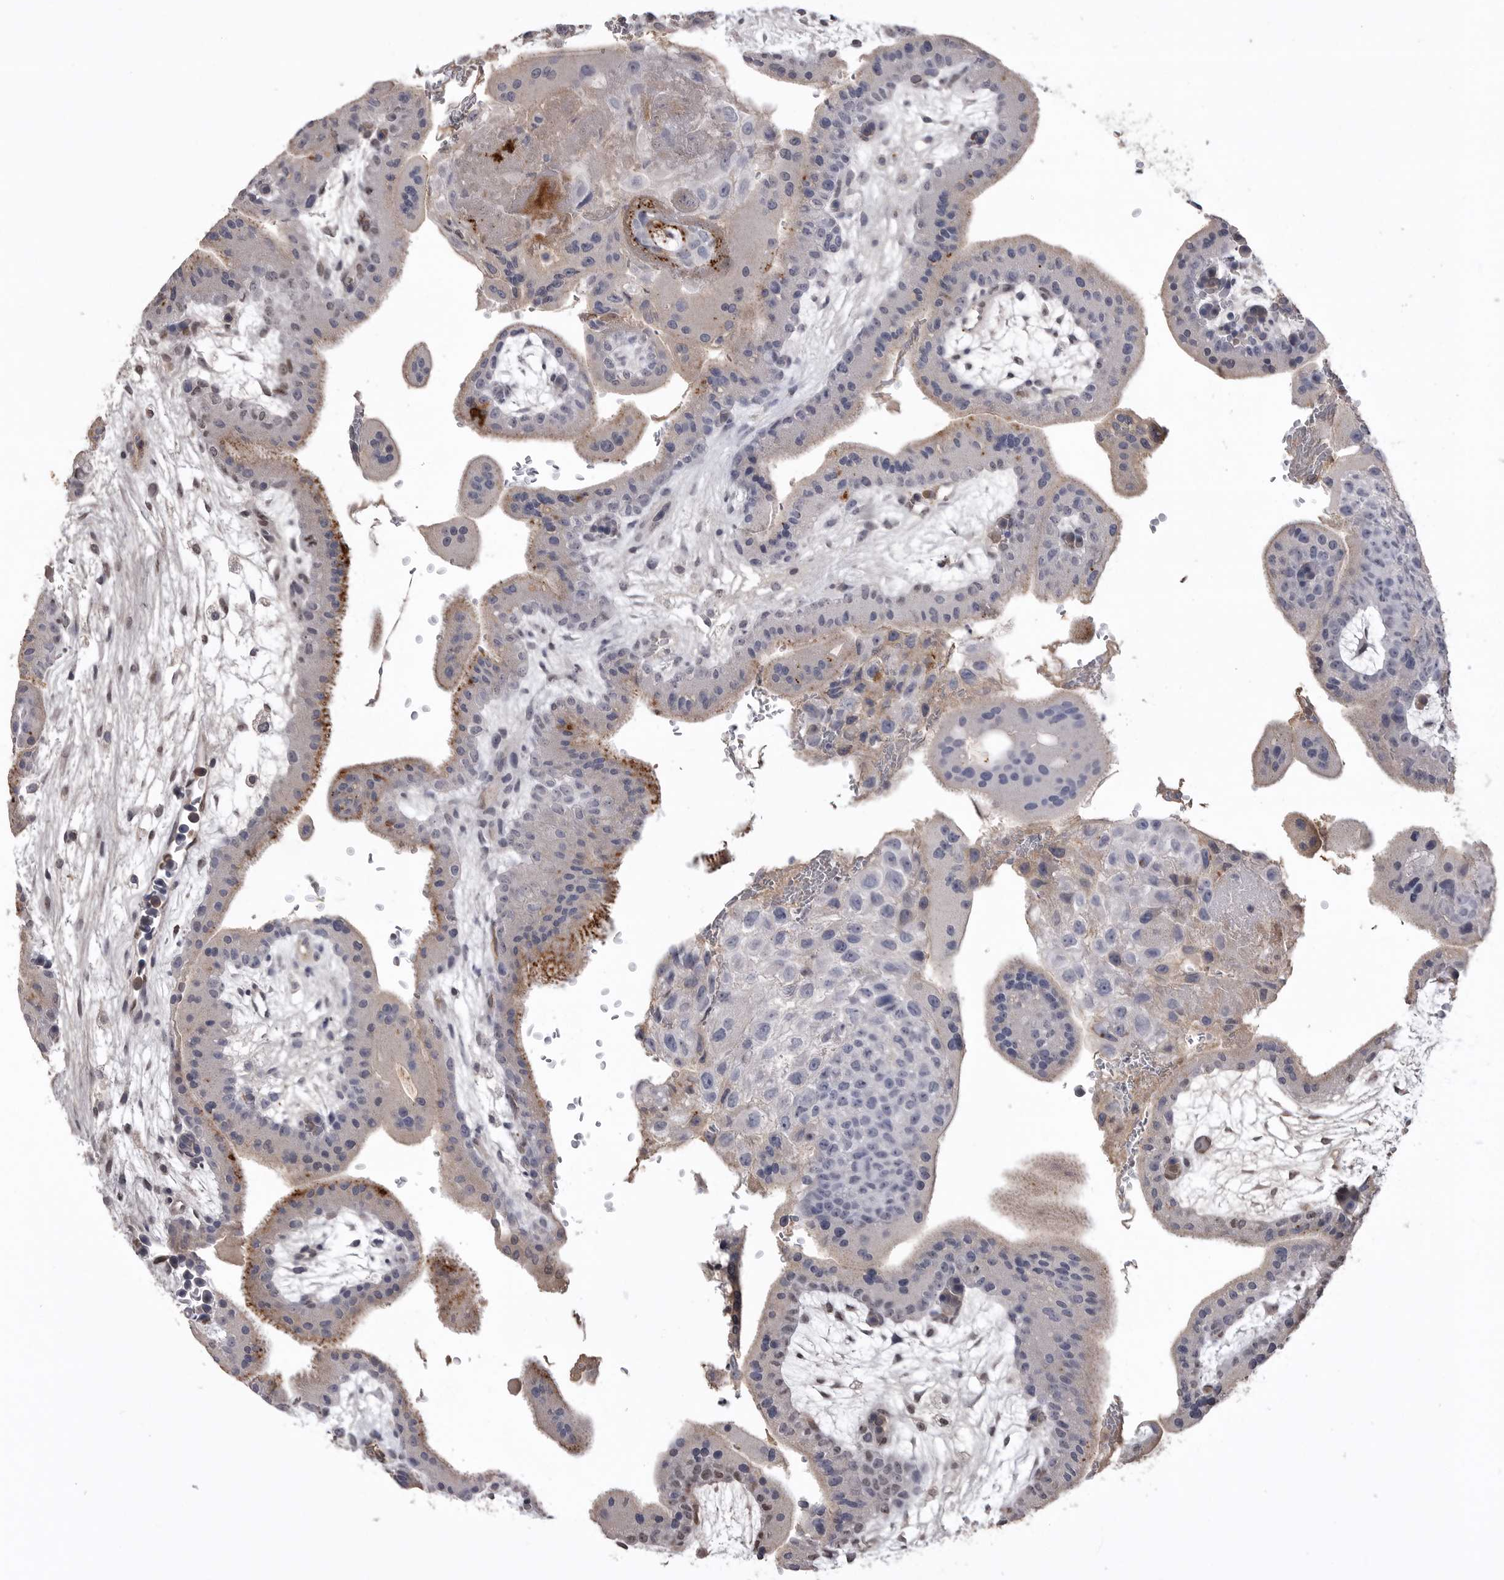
{"staining": {"intensity": "weak", "quantity": "<25%", "location": "cytoplasmic/membranous"}, "tissue": "placenta", "cell_type": "Trophoblastic cells", "image_type": "normal", "snomed": [{"axis": "morphology", "description": "Normal tissue, NOS"}, {"axis": "topography", "description": "Placenta"}], "caption": "Immunohistochemistry micrograph of benign placenta stained for a protein (brown), which exhibits no positivity in trophoblastic cells. (DAB immunohistochemistry (IHC), high magnification).", "gene": "AHSG", "patient": {"sex": "female", "age": 35}}